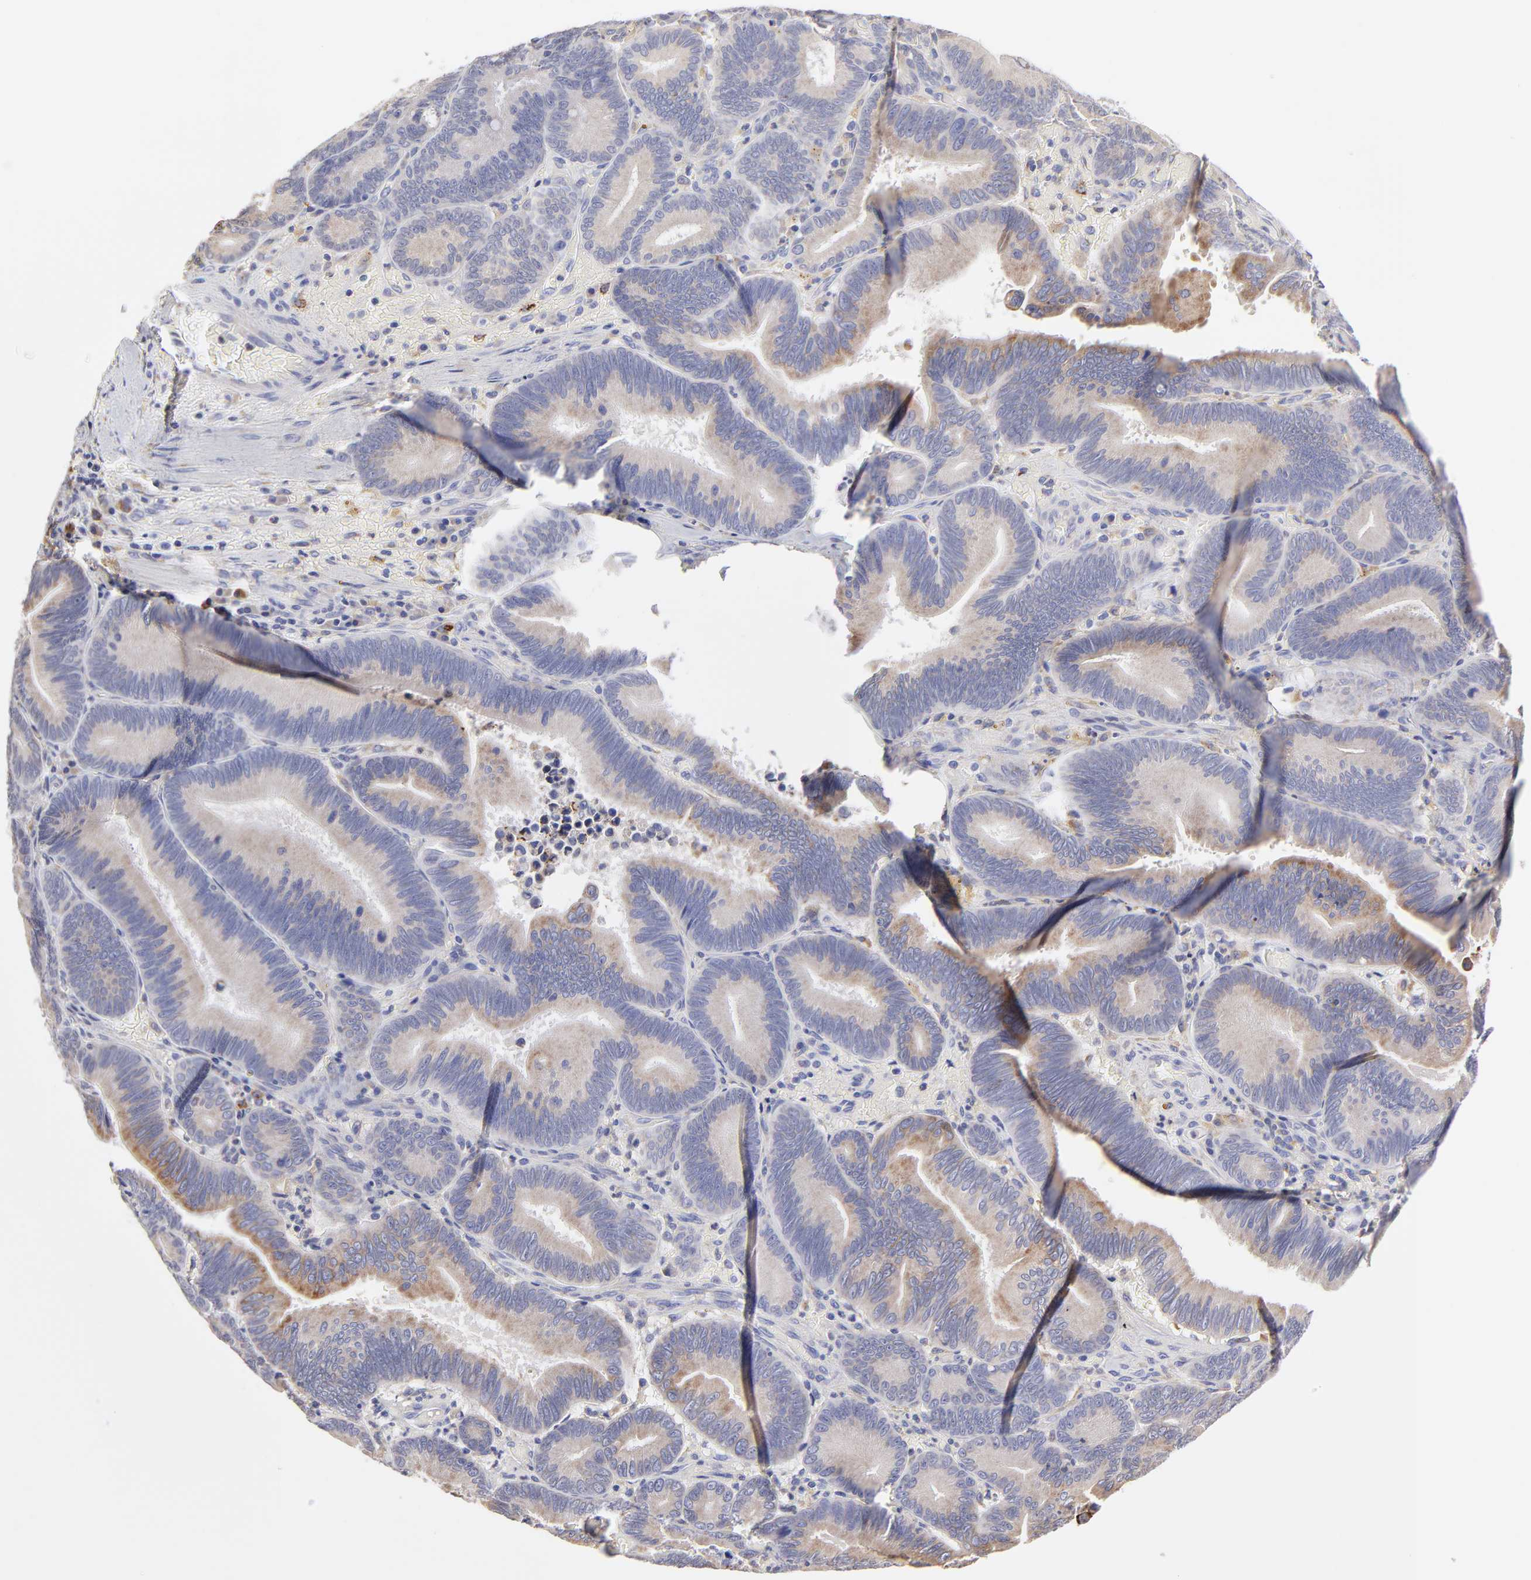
{"staining": {"intensity": "weak", "quantity": ">75%", "location": "cytoplasmic/membranous"}, "tissue": "pancreatic cancer", "cell_type": "Tumor cells", "image_type": "cancer", "snomed": [{"axis": "morphology", "description": "Adenocarcinoma, NOS"}, {"axis": "topography", "description": "Pancreas"}], "caption": "The image displays immunohistochemical staining of pancreatic adenocarcinoma. There is weak cytoplasmic/membranous staining is identified in approximately >75% of tumor cells. (DAB = brown stain, brightfield microscopy at high magnification).", "gene": "GCSAM", "patient": {"sex": "male", "age": 82}}